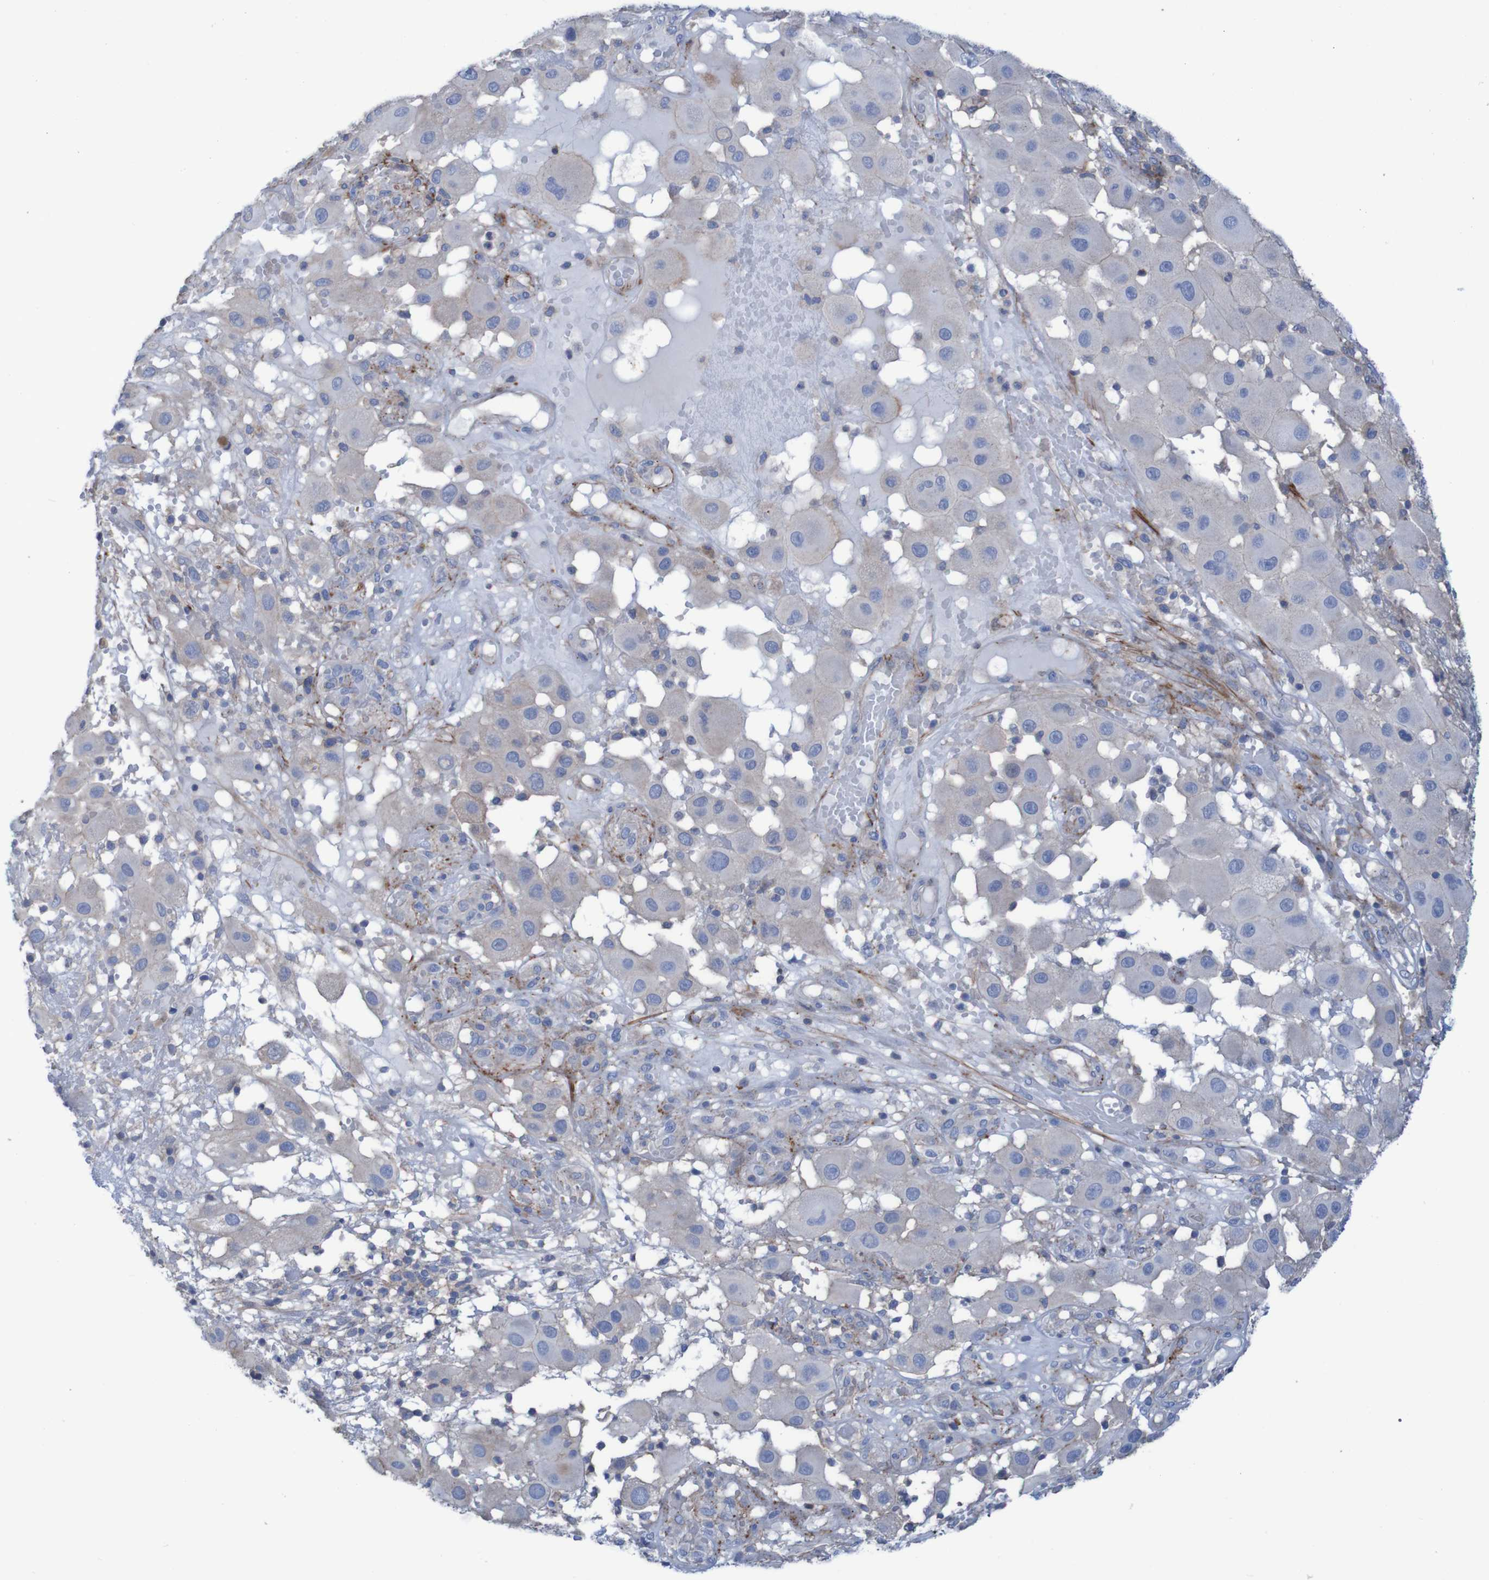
{"staining": {"intensity": "negative", "quantity": "none", "location": "none"}, "tissue": "melanoma", "cell_type": "Tumor cells", "image_type": "cancer", "snomed": [{"axis": "morphology", "description": "Malignant melanoma, NOS"}, {"axis": "topography", "description": "Skin"}], "caption": "Malignant melanoma stained for a protein using IHC displays no expression tumor cells.", "gene": "RNF182", "patient": {"sex": "female", "age": 81}}